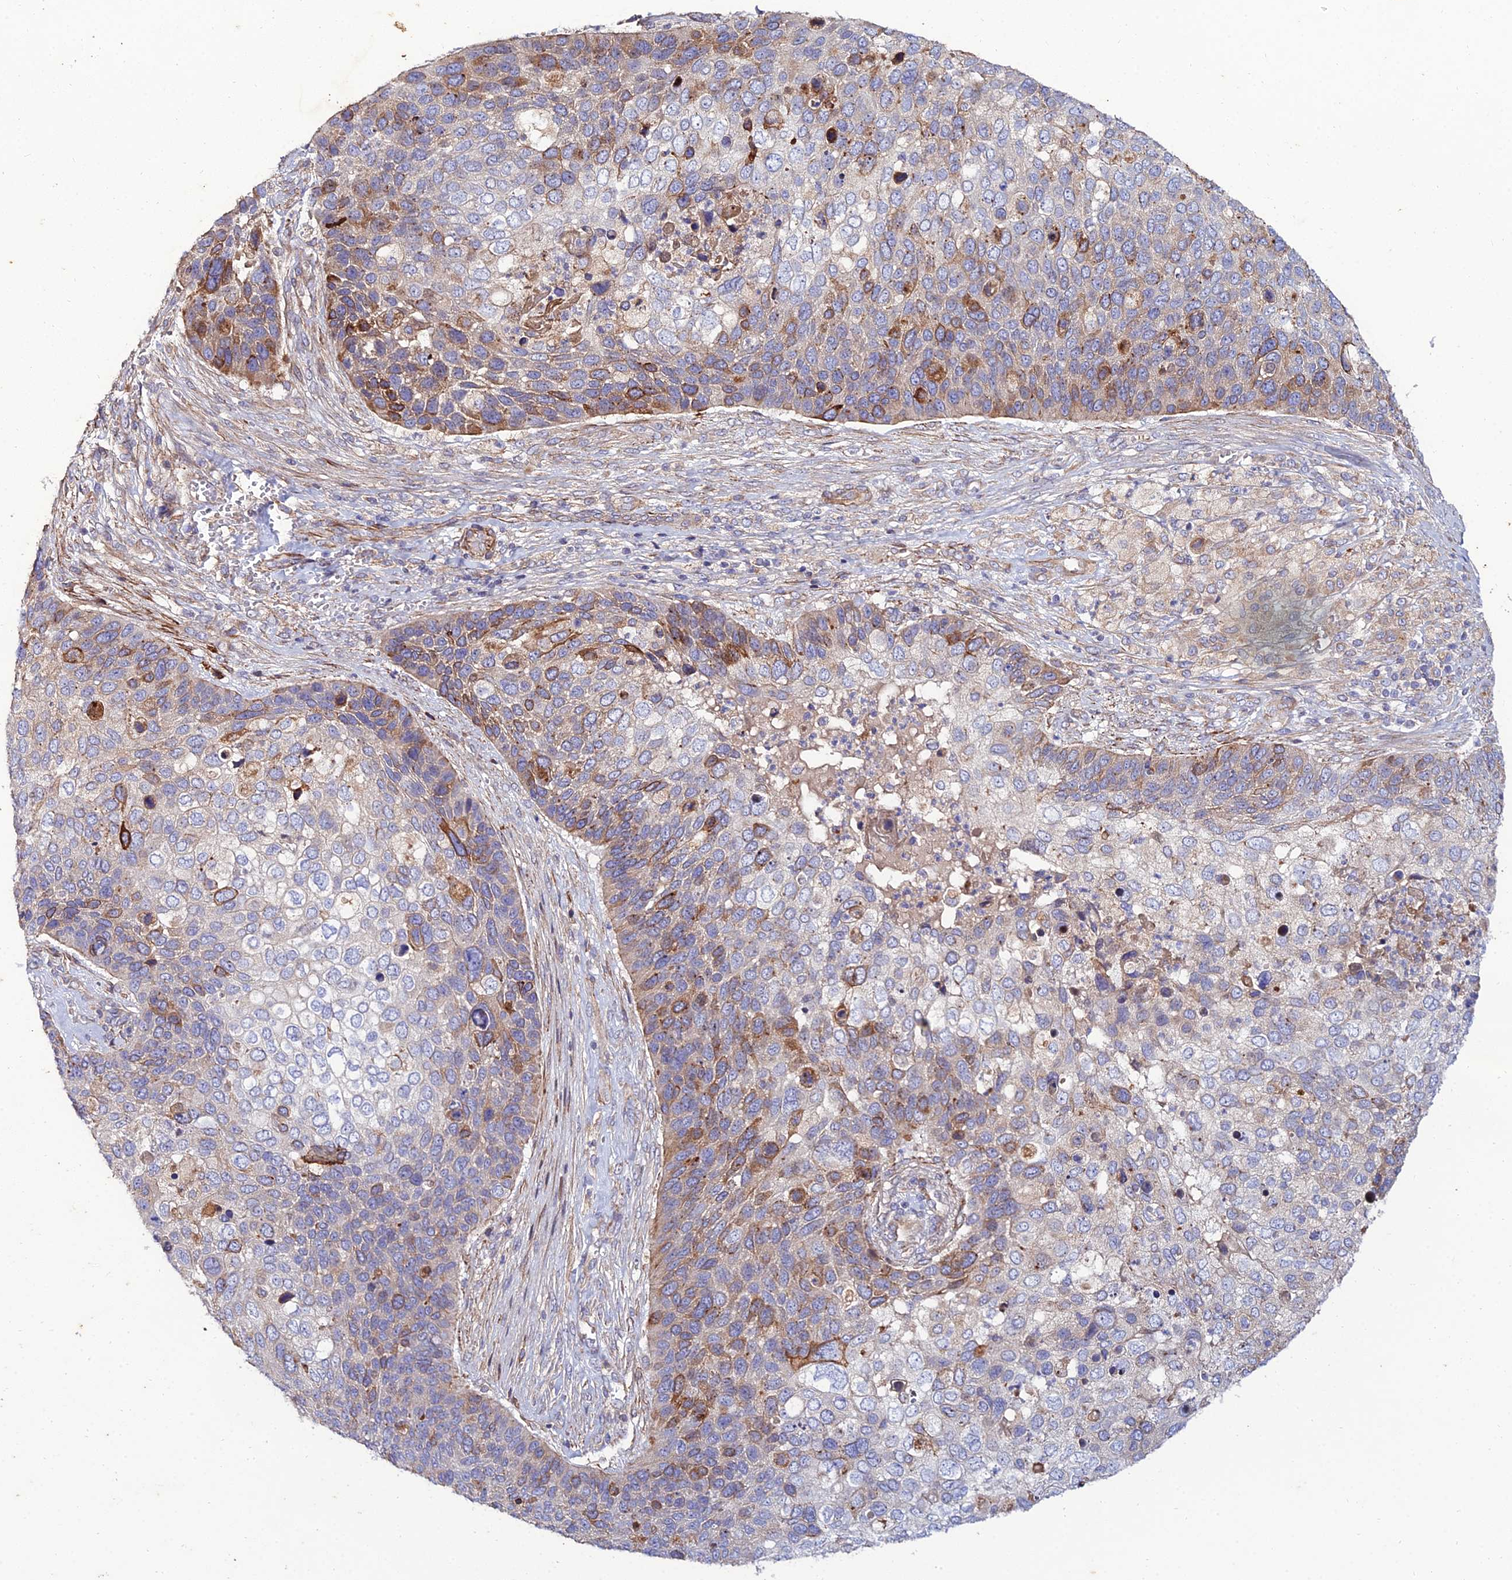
{"staining": {"intensity": "moderate", "quantity": "<25%", "location": "cytoplasmic/membranous"}, "tissue": "skin cancer", "cell_type": "Tumor cells", "image_type": "cancer", "snomed": [{"axis": "morphology", "description": "Basal cell carcinoma"}, {"axis": "topography", "description": "Skin"}], "caption": "Immunohistochemistry of human skin basal cell carcinoma displays low levels of moderate cytoplasmic/membranous staining in about <25% of tumor cells.", "gene": "ARL6IP1", "patient": {"sex": "female", "age": 74}}